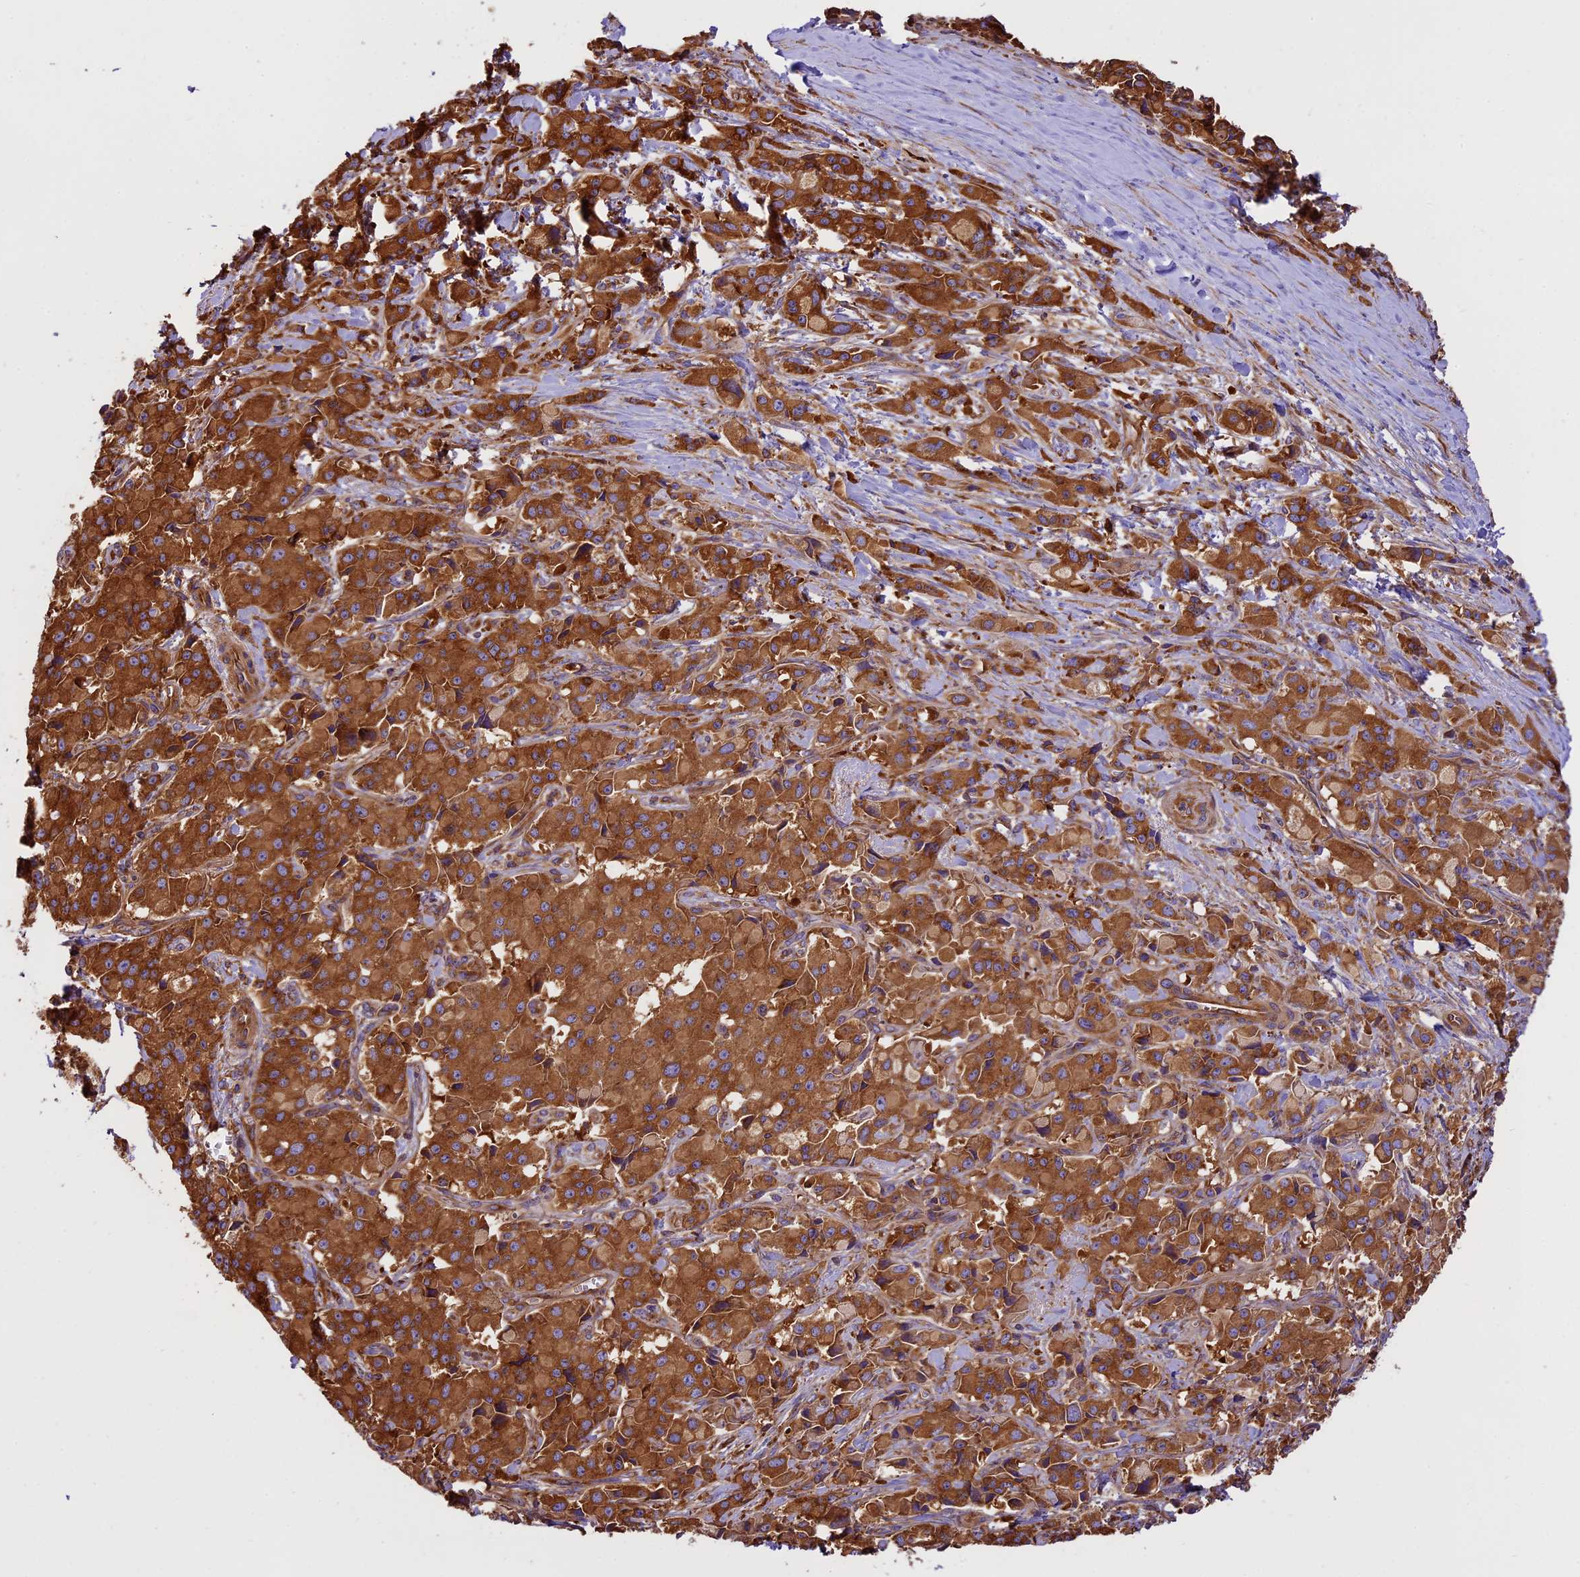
{"staining": {"intensity": "strong", "quantity": ">75%", "location": "cytoplasmic/membranous"}, "tissue": "pancreatic cancer", "cell_type": "Tumor cells", "image_type": "cancer", "snomed": [{"axis": "morphology", "description": "Adenocarcinoma, NOS"}, {"axis": "topography", "description": "Pancreas"}], "caption": "Protein expression analysis of pancreatic adenocarcinoma shows strong cytoplasmic/membranous positivity in about >75% of tumor cells.", "gene": "KARS1", "patient": {"sex": "male", "age": 65}}